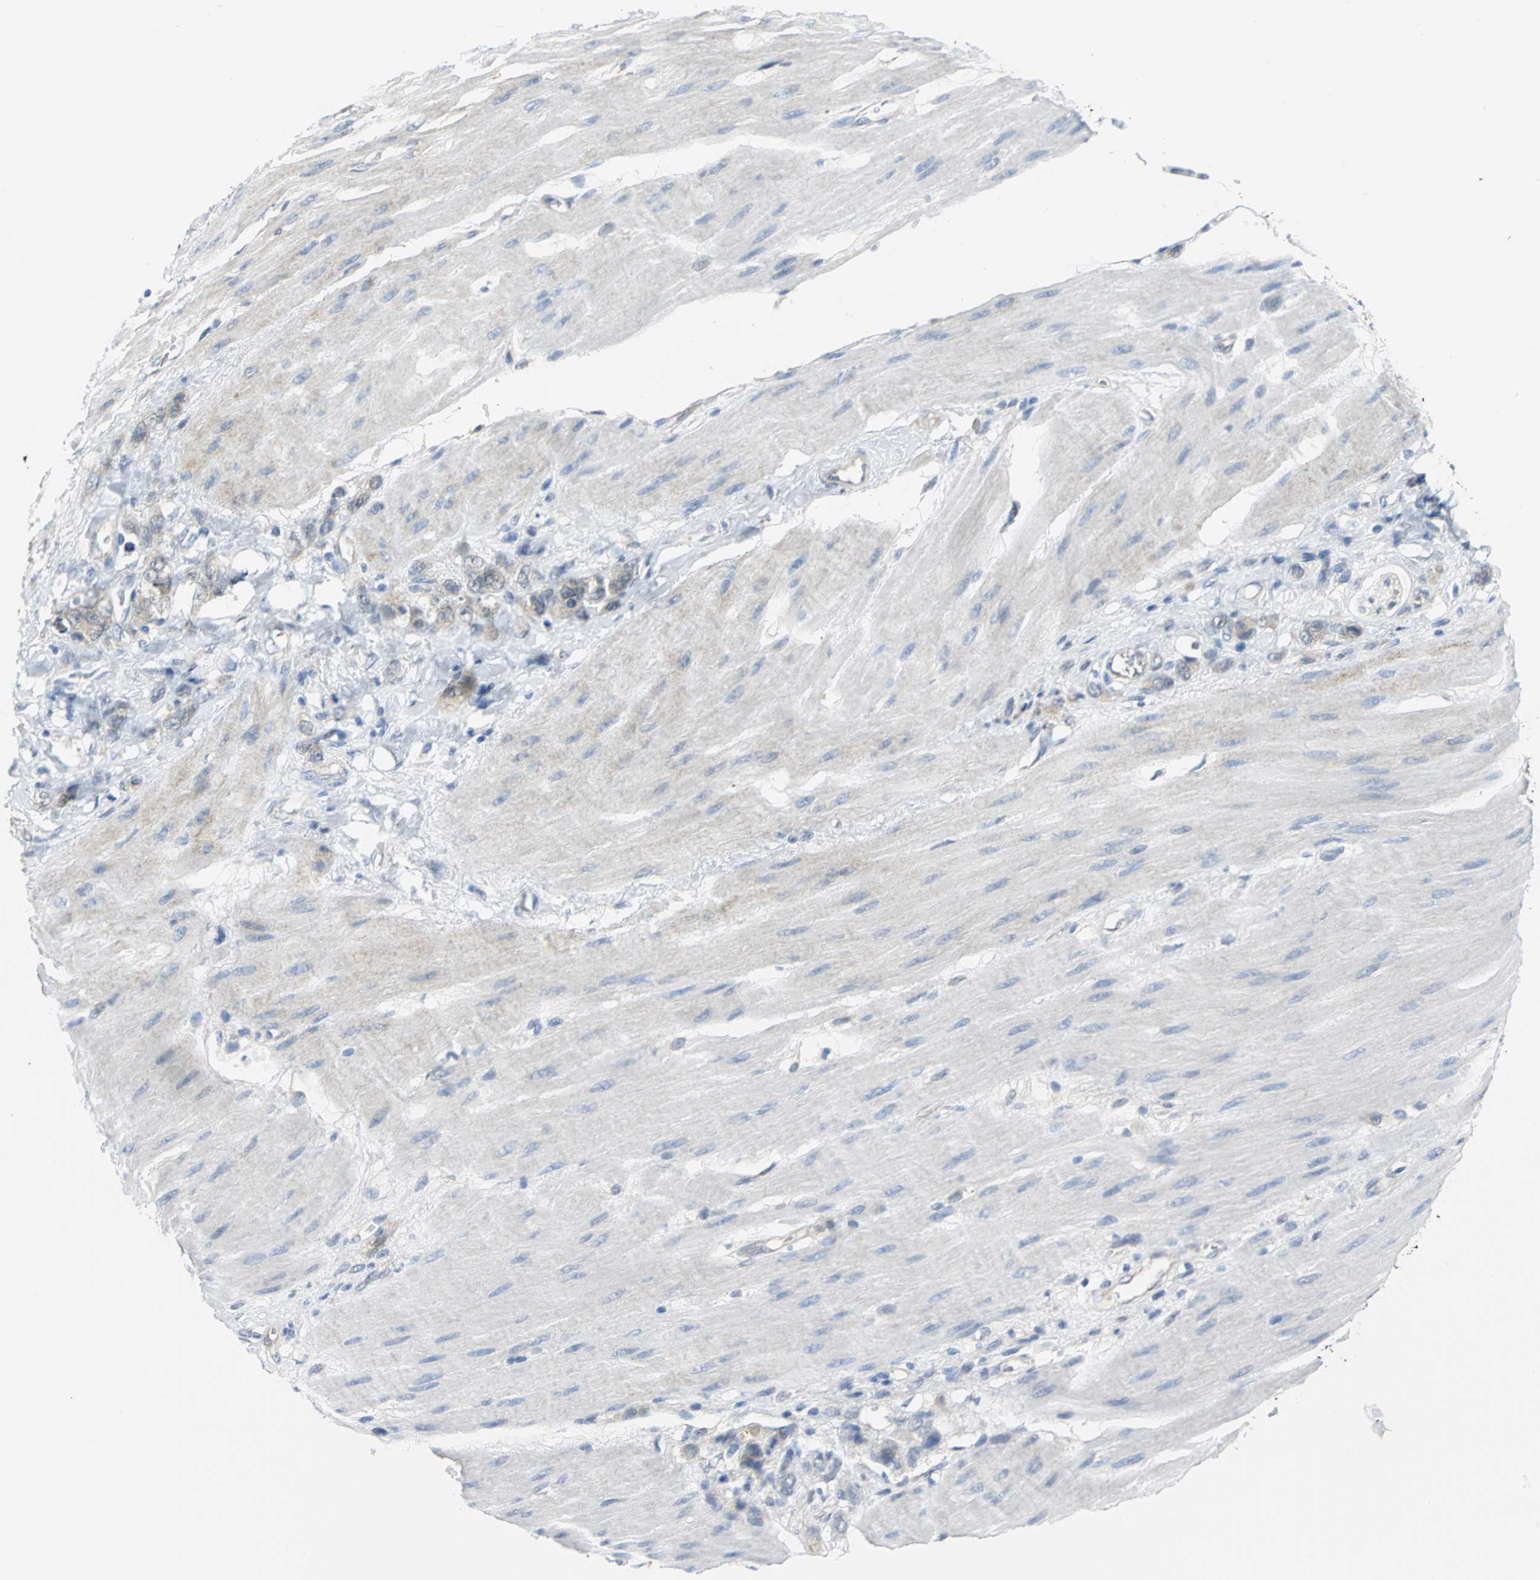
{"staining": {"intensity": "weak", "quantity": "<25%", "location": "cytoplasmic/membranous"}, "tissue": "stomach cancer", "cell_type": "Tumor cells", "image_type": "cancer", "snomed": [{"axis": "morphology", "description": "Adenocarcinoma, NOS"}, {"axis": "topography", "description": "Stomach"}], "caption": "This is an IHC image of human stomach cancer (adenocarcinoma). There is no expression in tumor cells.", "gene": "PGM3", "patient": {"sex": "male", "age": 82}}